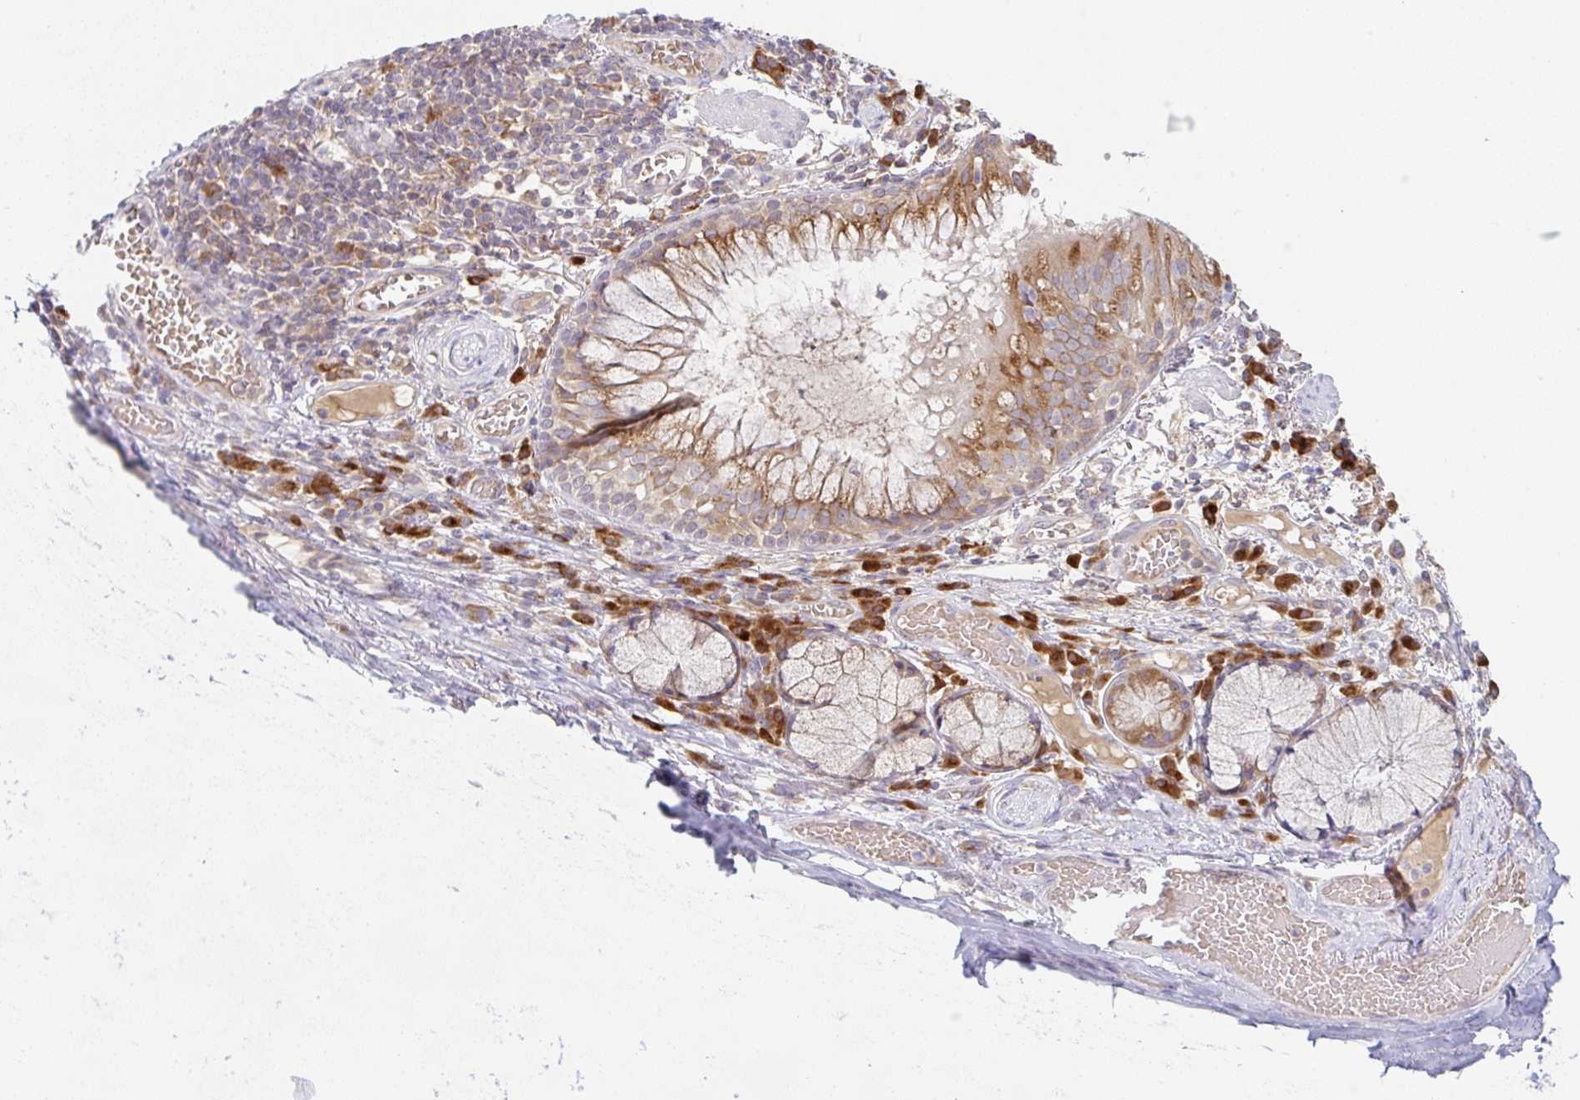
{"staining": {"intensity": "negative", "quantity": "none", "location": "none"}, "tissue": "adipose tissue", "cell_type": "Adipocytes", "image_type": "normal", "snomed": [{"axis": "morphology", "description": "Normal tissue, NOS"}, {"axis": "topography", "description": "Cartilage tissue"}, {"axis": "topography", "description": "Bronchus"}], "caption": "IHC image of benign adipose tissue stained for a protein (brown), which exhibits no positivity in adipocytes.", "gene": "DERL2", "patient": {"sex": "male", "age": 56}}